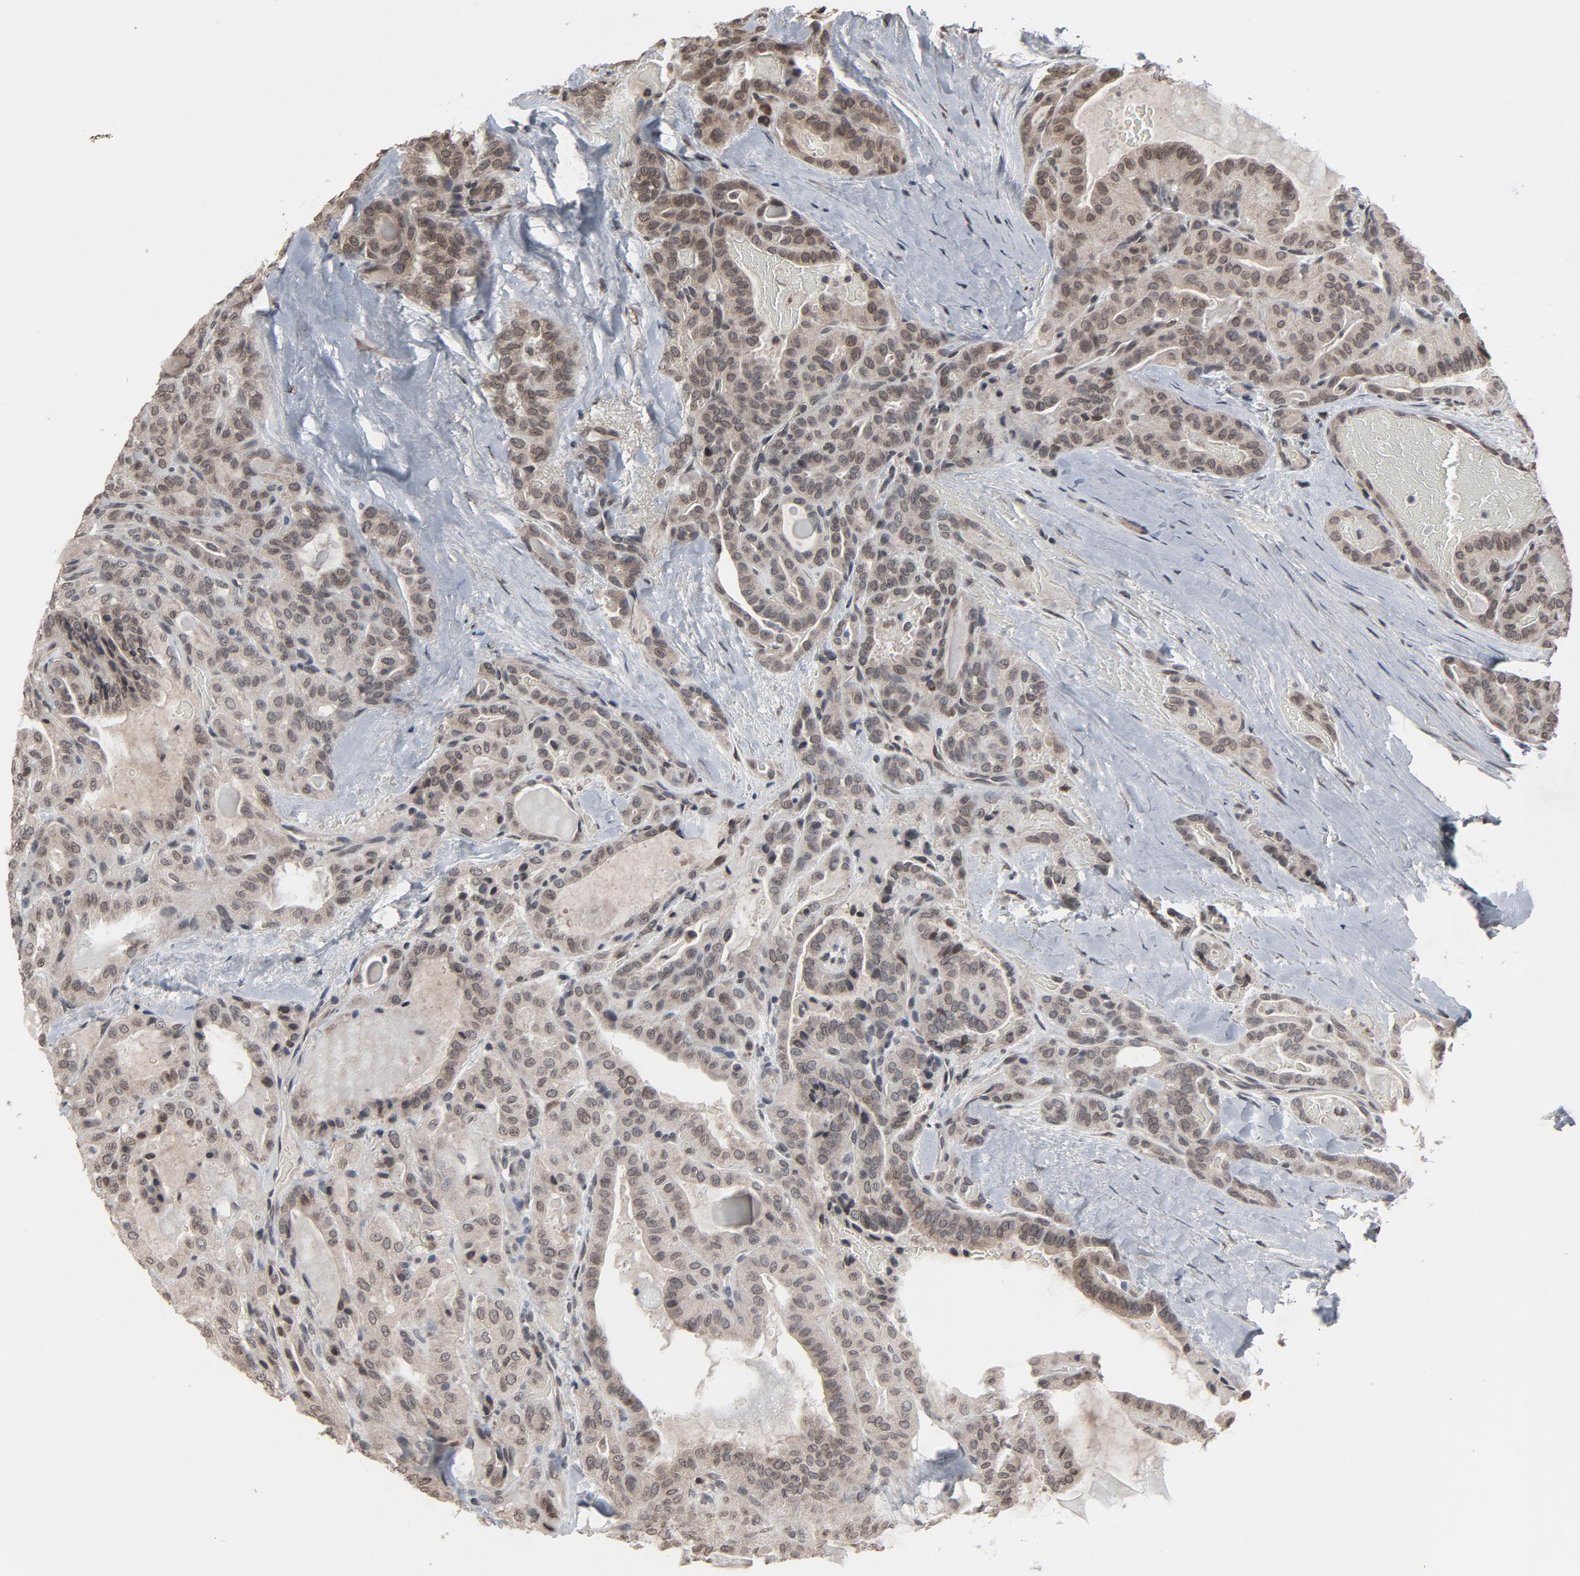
{"staining": {"intensity": "weak", "quantity": "25%-75%", "location": "cytoplasmic/membranous,nuclear"}, "tissue": "thyroid cancer", "cell_type": "Tumor cells", "image_type": "cancer", "snomed": [{"axis": "morphology", "description": "Papillary adenocarcinoma, NOS"}, {"axis": "topography", "description": "Thyroid gland"}], "caption": "High-power microscopy captured an immunohistochemistry (IHC) micrograph of thyroid papillary adenocarcinoma, revealing weak cytoplasmic/membranous and nuclear staining in about 25%-75% of tumor cells.", "gene": "POM121", "patient": {"sex": "male", "age": 77}}